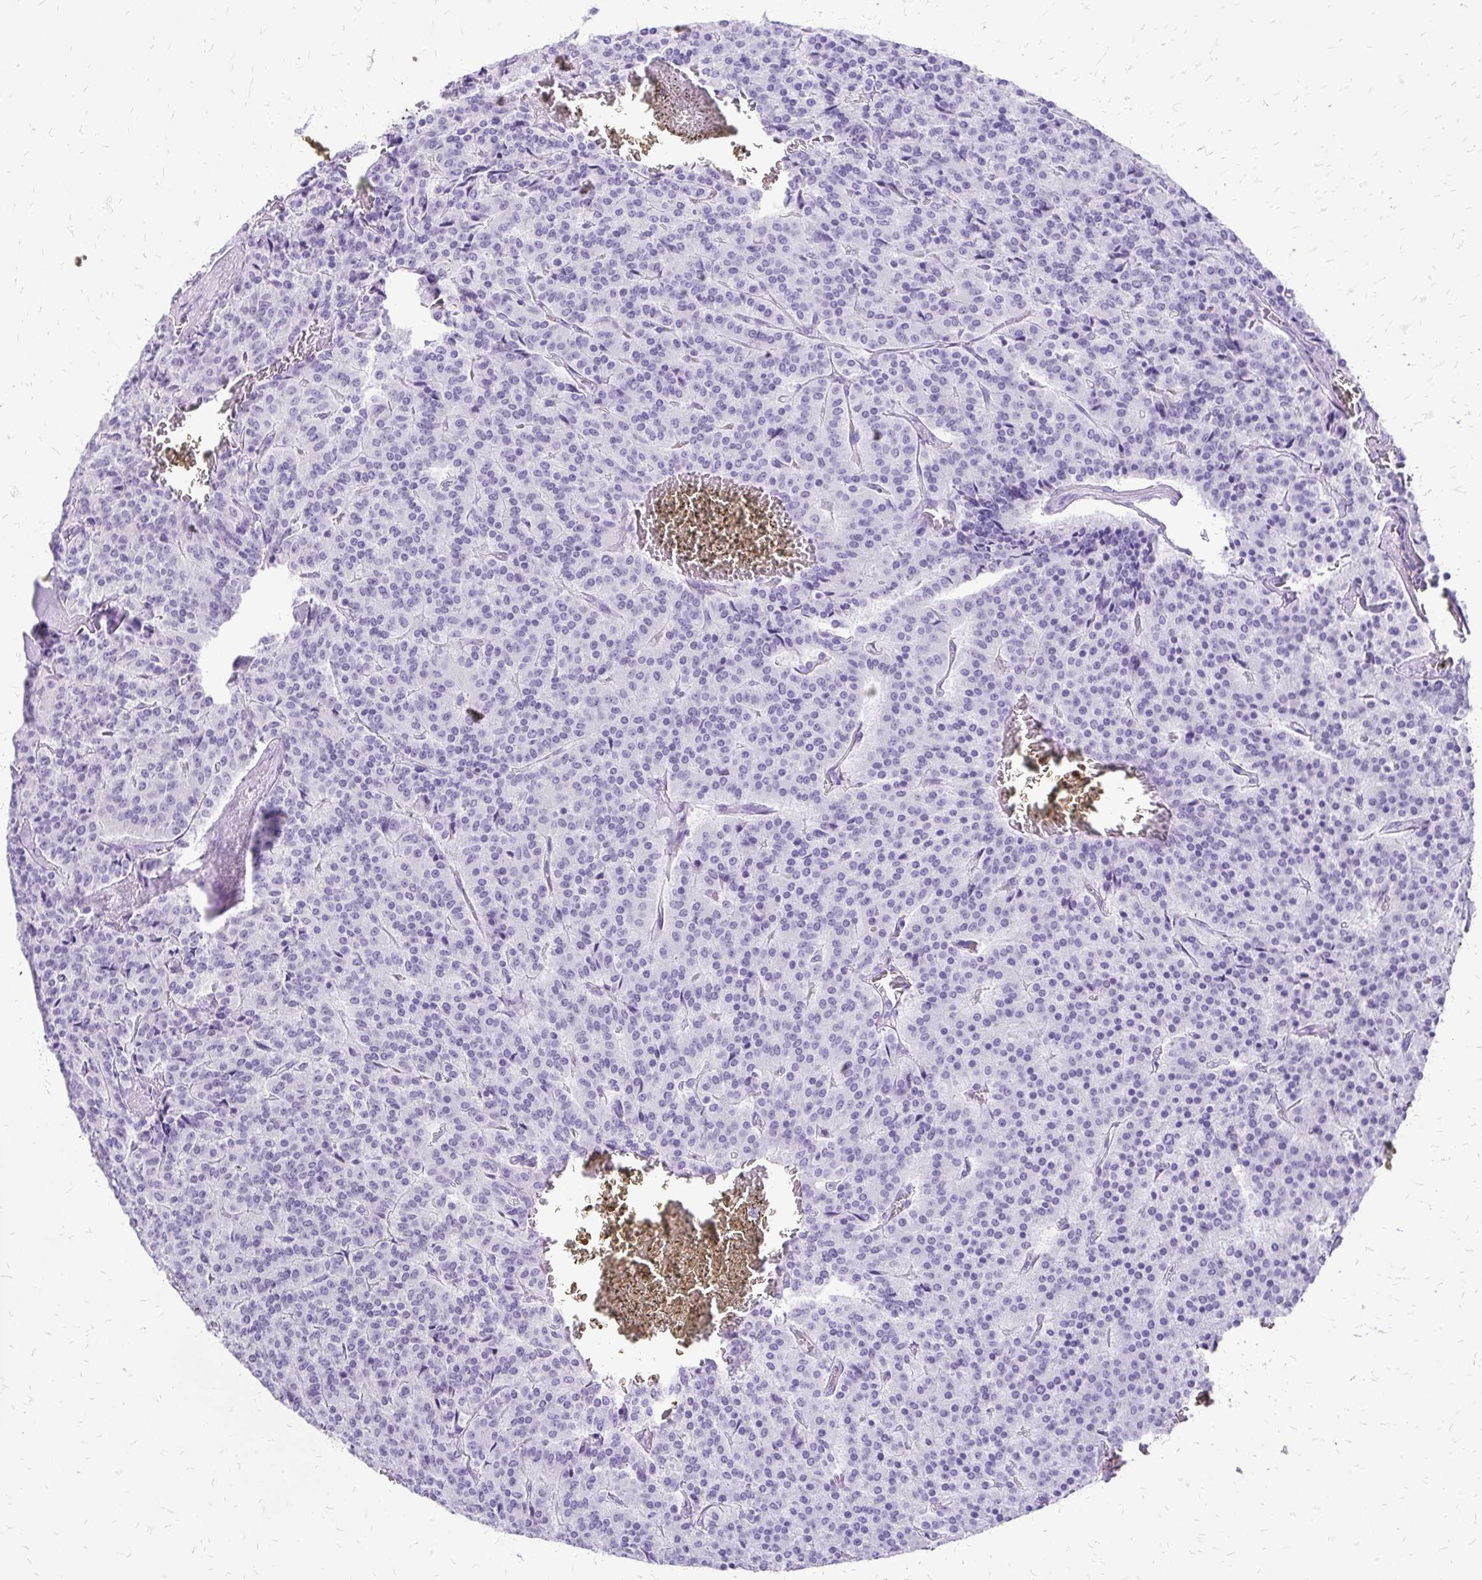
{"staining": {"intensity": "negative", "quantity": "none", "location": "none"}, "tissue": "carcinoid", "cell_type": "Tumor cells", "image_type": "cancer", "snomed": [{"axis": "morphology", "description": "Carcinoid, malignant, NOS"}, {"axis": "topography", "description": "Lung"}], "caption": "Immunohistochemistry micrograph of carcinoid stained for a protein (brown), which displays no positivity in tumor cells.", "gene": "SLC32A1", "patient": {"sex": "male", "age": 70}}